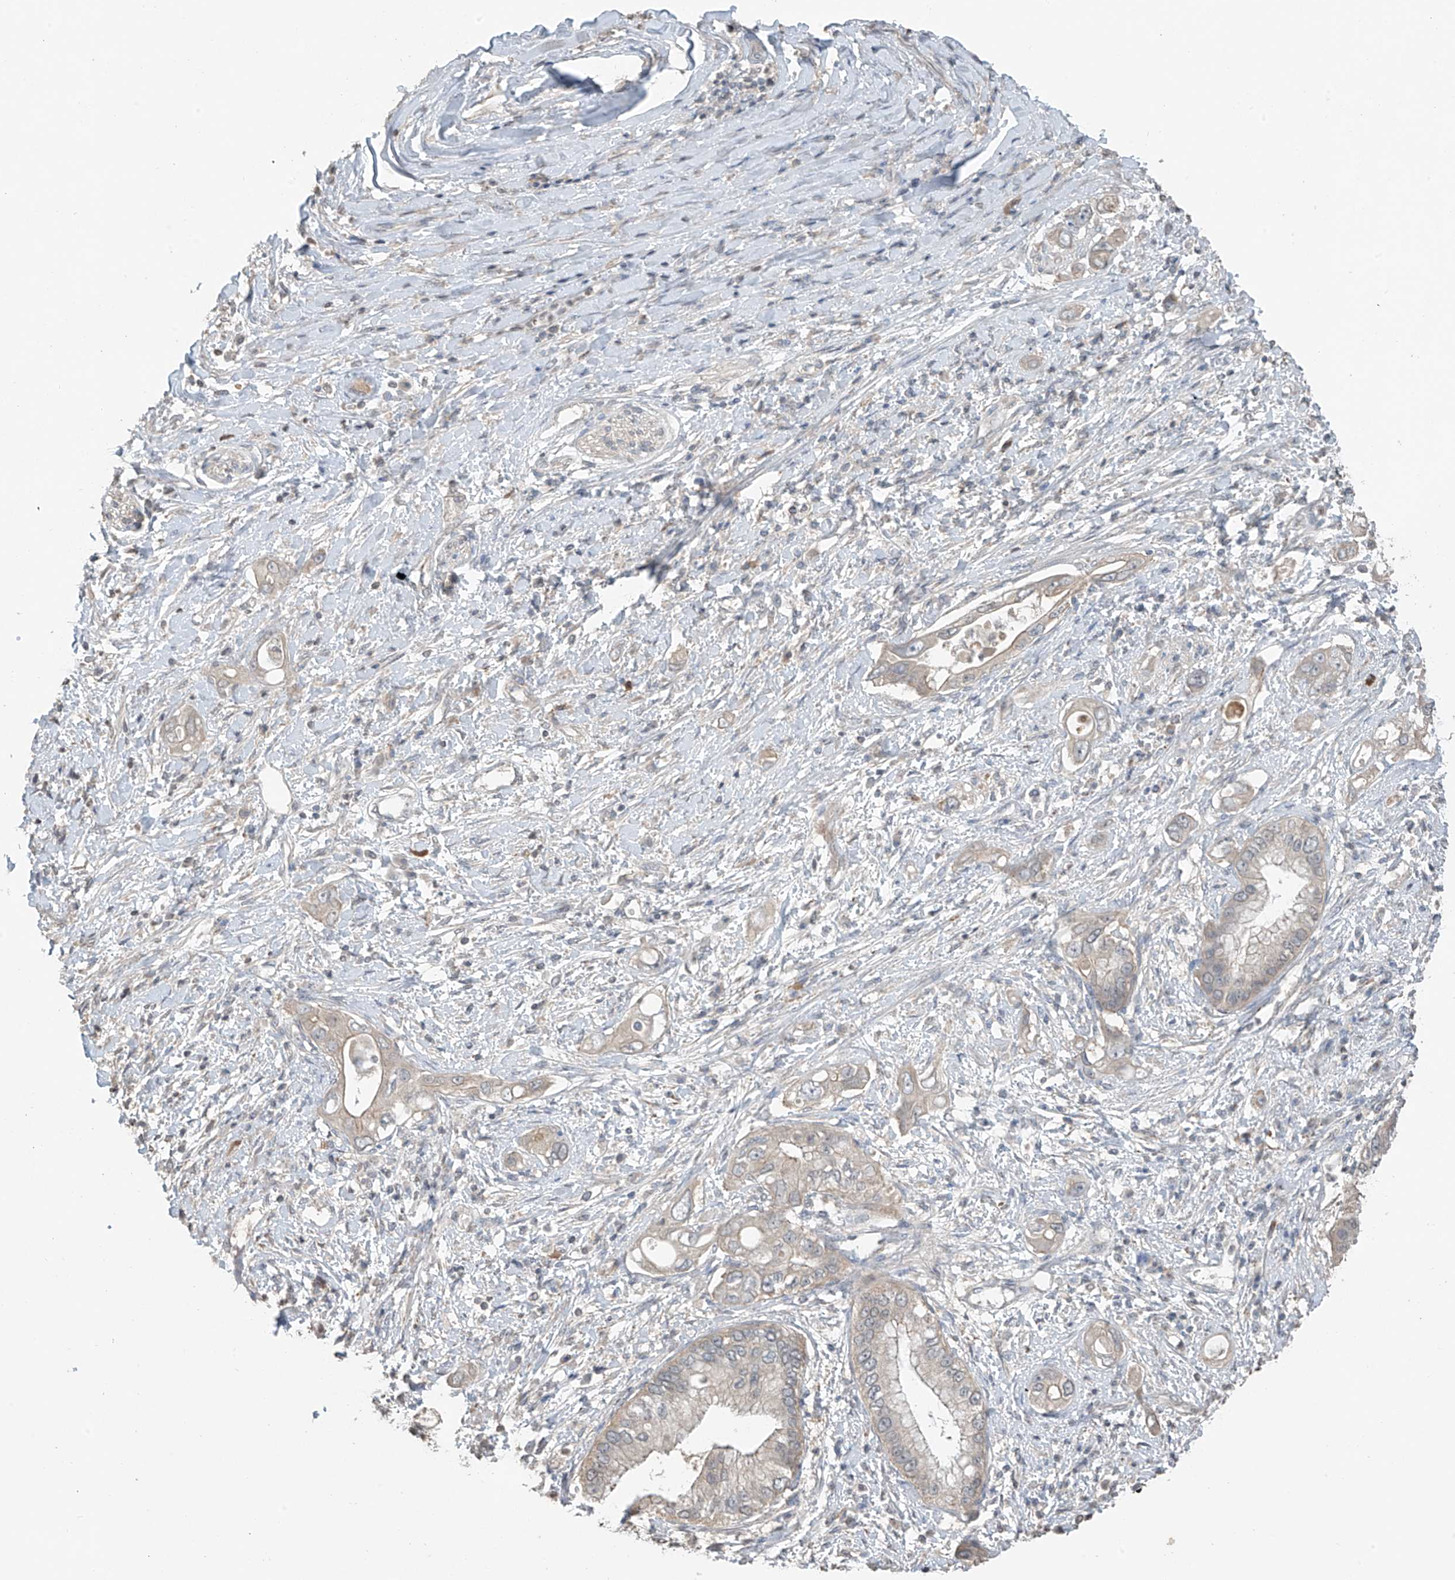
{"staining": {"intensity": "weak", "quantity": "<25%", "location": "cytoplasmic/membranous"}, "tissue": "pancreatic cancer", "cell_type": "Tumor cells", "image_type": "cancer", "snomed": [{"axis": "morphology", "description": "Inflammation, NOS"}, {"axis": "morphology", "description": "Adenocarcinoma, NOS"}, {"axis": "topography", "description": "Pancreas"}], "caption": "Immunohistochemical staining of adenocarcinoma (pancreatic) demonstrates no significant positivity in tumor cells.", "gene": "HOXA11", "patient": {"sex": "female", "age": 56}}